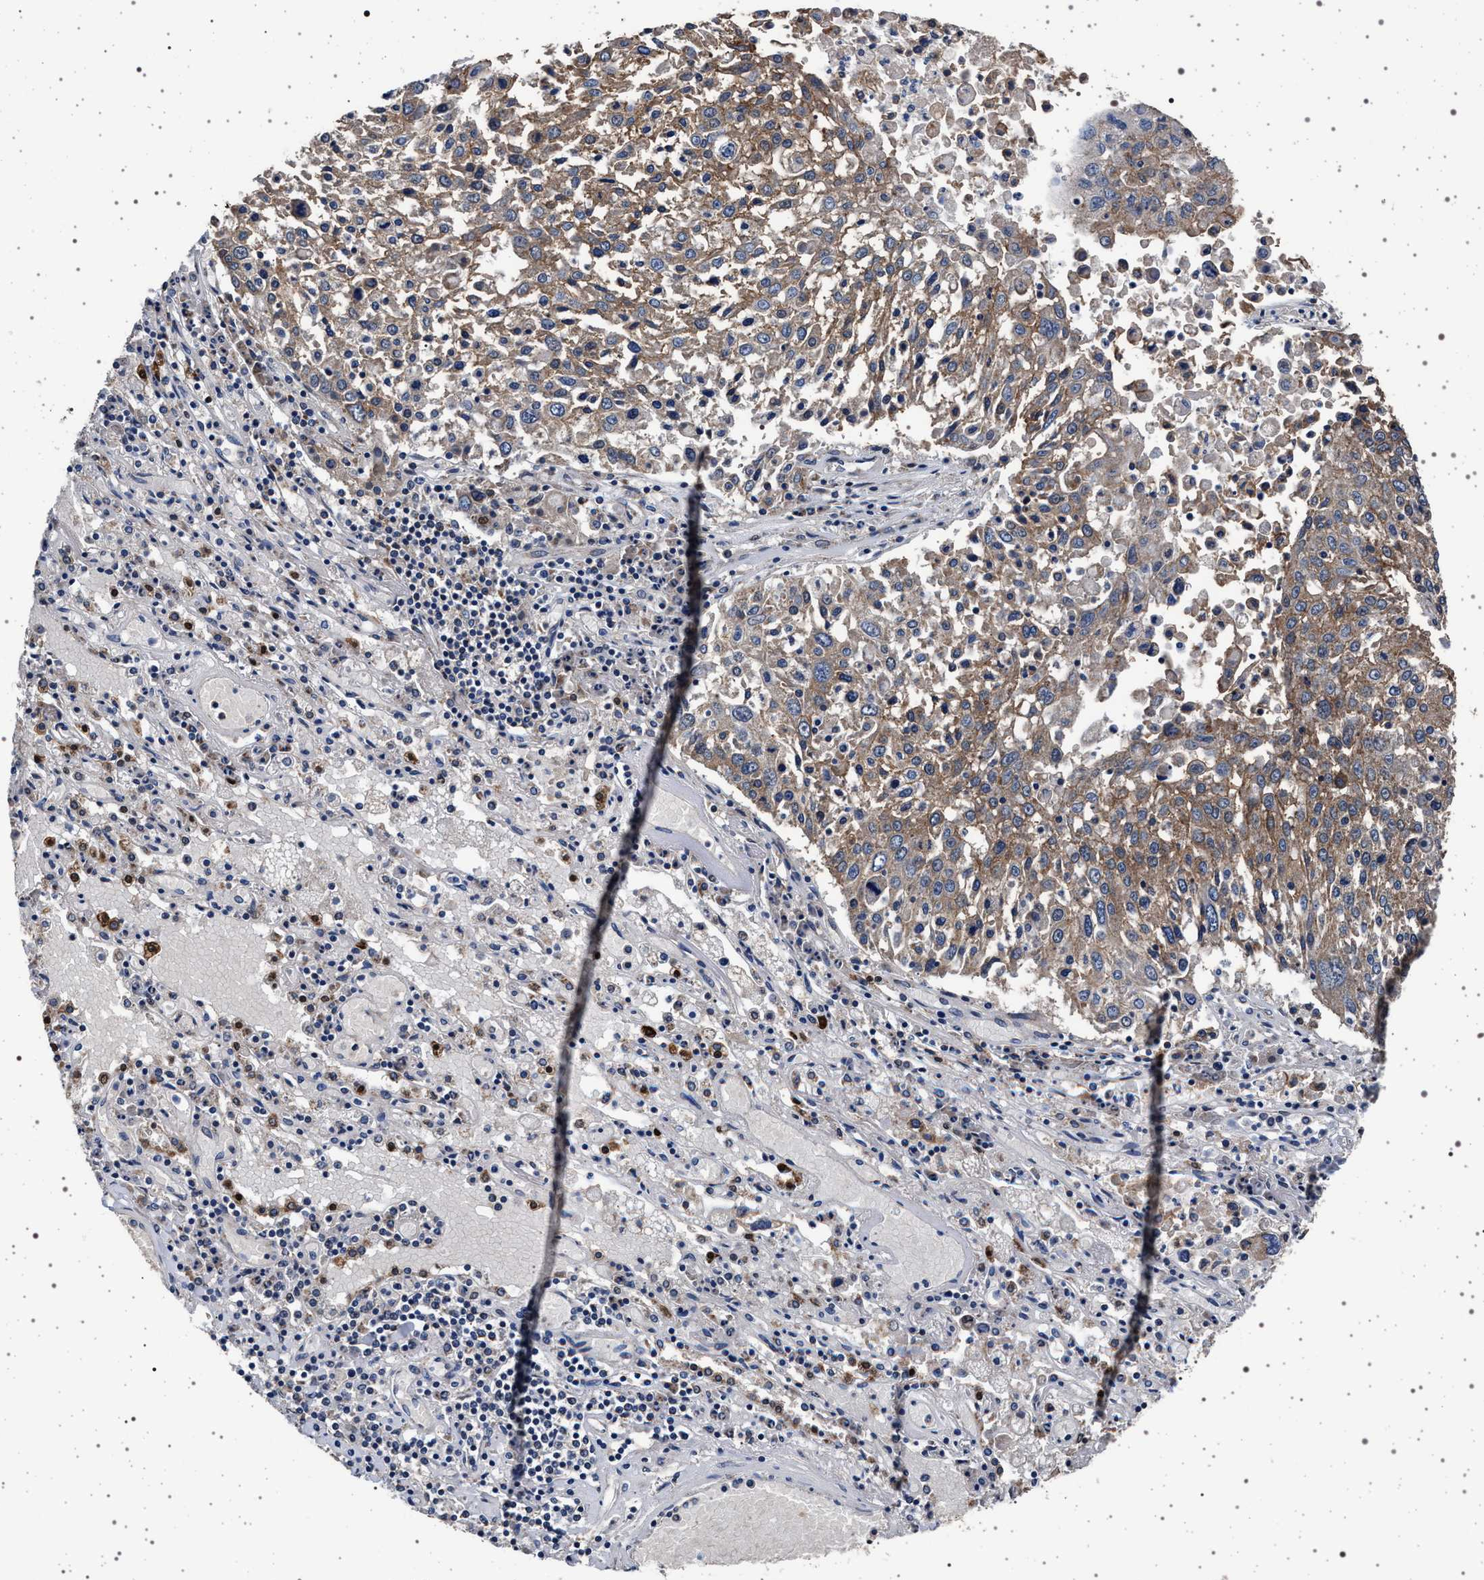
{"staining": {"intensity": "moderate", "quantity": ">75%", "location": "cytoplasmic/membranous"}, "tissue": "lung cancer", "cell_type": "Tumor cells", "image_type": "cancer", "snomed": [{"axis": "morphology", "description": "Squamous cell carcinoma, NOS"}, {"axis": "topography", "description": "Lung"}], "caption": "About >75% of tumor cells in human lung squamous cell carcinoma reveal moderate cytoplasmic/membranous protein staining as visualized by brown immunohistochemical staining.", "gene": "MAP3K2", "patient": {"sex": "male", "age": 65}}